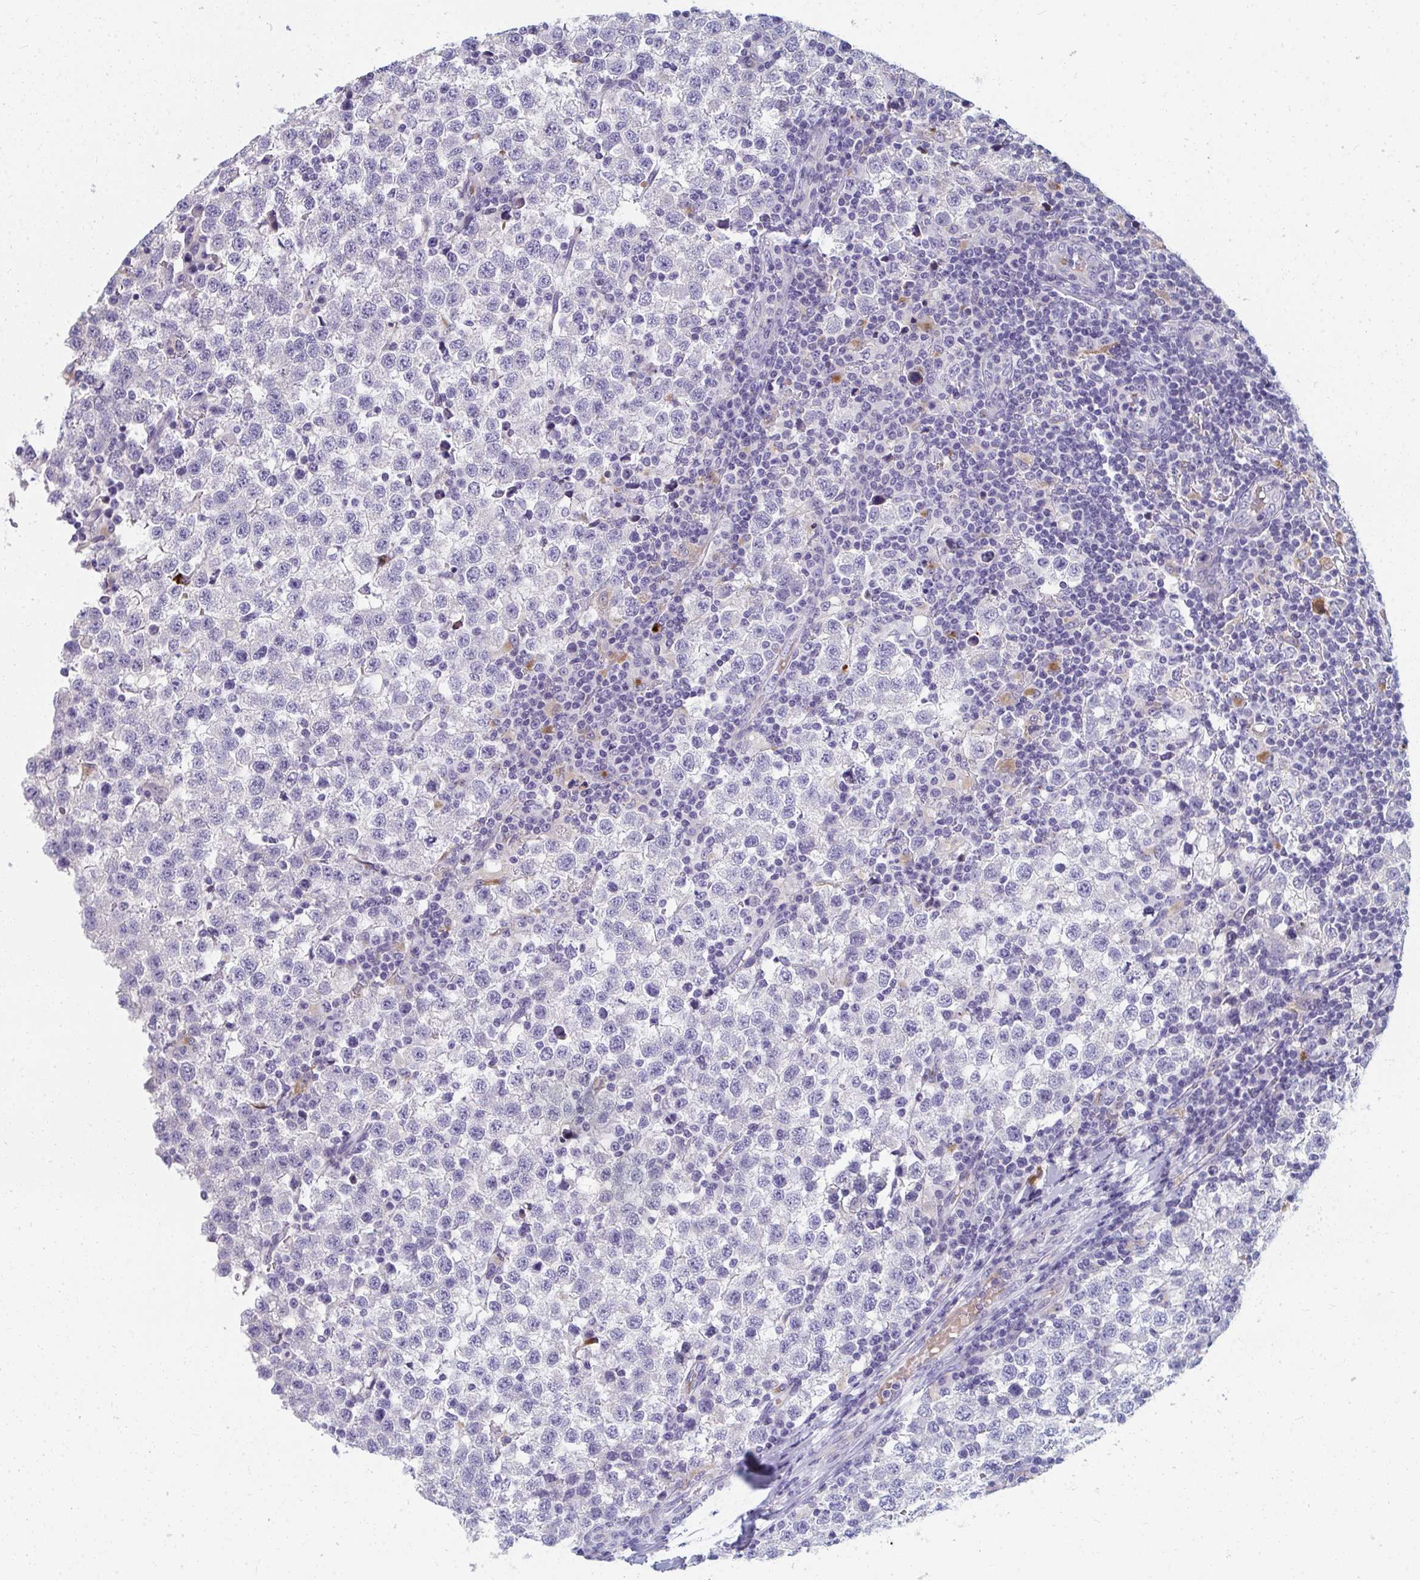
{"staining": {"intensity": "negative", "quantity": "none", "location": "none"}, "tissue": "testis cancer", "cell_type": "Tumor cells", "image_type": "cancer", "snomed": [{"axis": "morphology", "description": "Seminoma, NOS"}, {"axis": "topography", "description": "Testis"}], "caption": "Photomicrograph shows no protein expression in tumor cells of testis seminoma tissue.", "gene": "EIF1AD", "patient": {"sex": "male", "age": 34}}